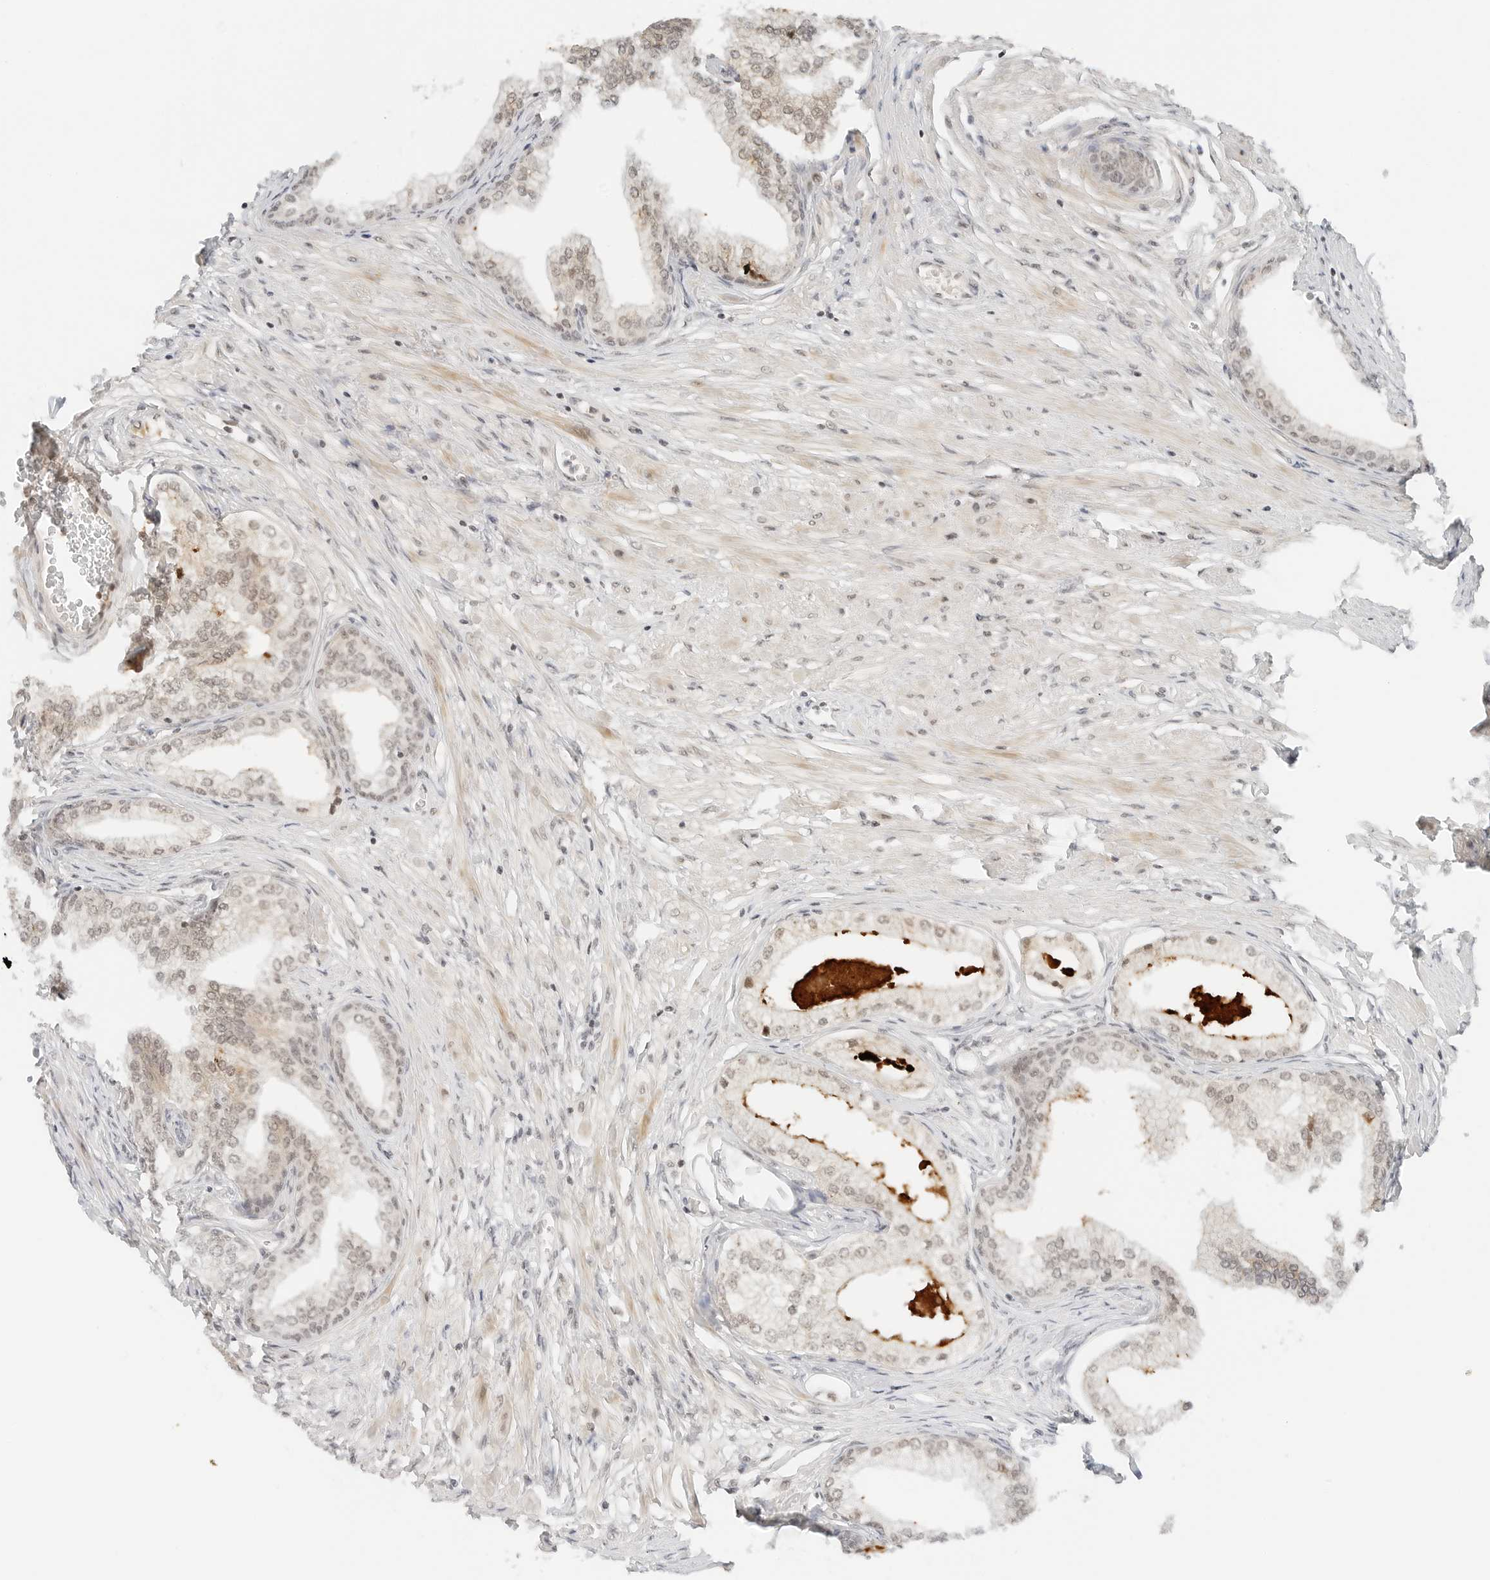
{"staining": {"intensity": "weak", "quantity": "25%-75%", "location": "cytoplasmic/membranous,nuclear"}, "tissue": "prostate", "cell_type": "Glandular cells", "image_type": "normal", "snomed": [{"axis": "morphology", "description": "Normal tissue, NOS"}, {"axis": "morphology", "description": "Urothelial carcinoma, Low grade"}, {"axis": "topography", "description": "Urinary bladder"}, {"axis": "topography", "description": "Prostate"}], "caption": "Weak cytoplasmic/membranous,nuclear positivity for a protein is present in approximately 25%-75% of glandular cells of normal prostate using immunohistochemistry (IHC).", "gene": "NEO1", "patient": {"sex": "male", "age": 60}}